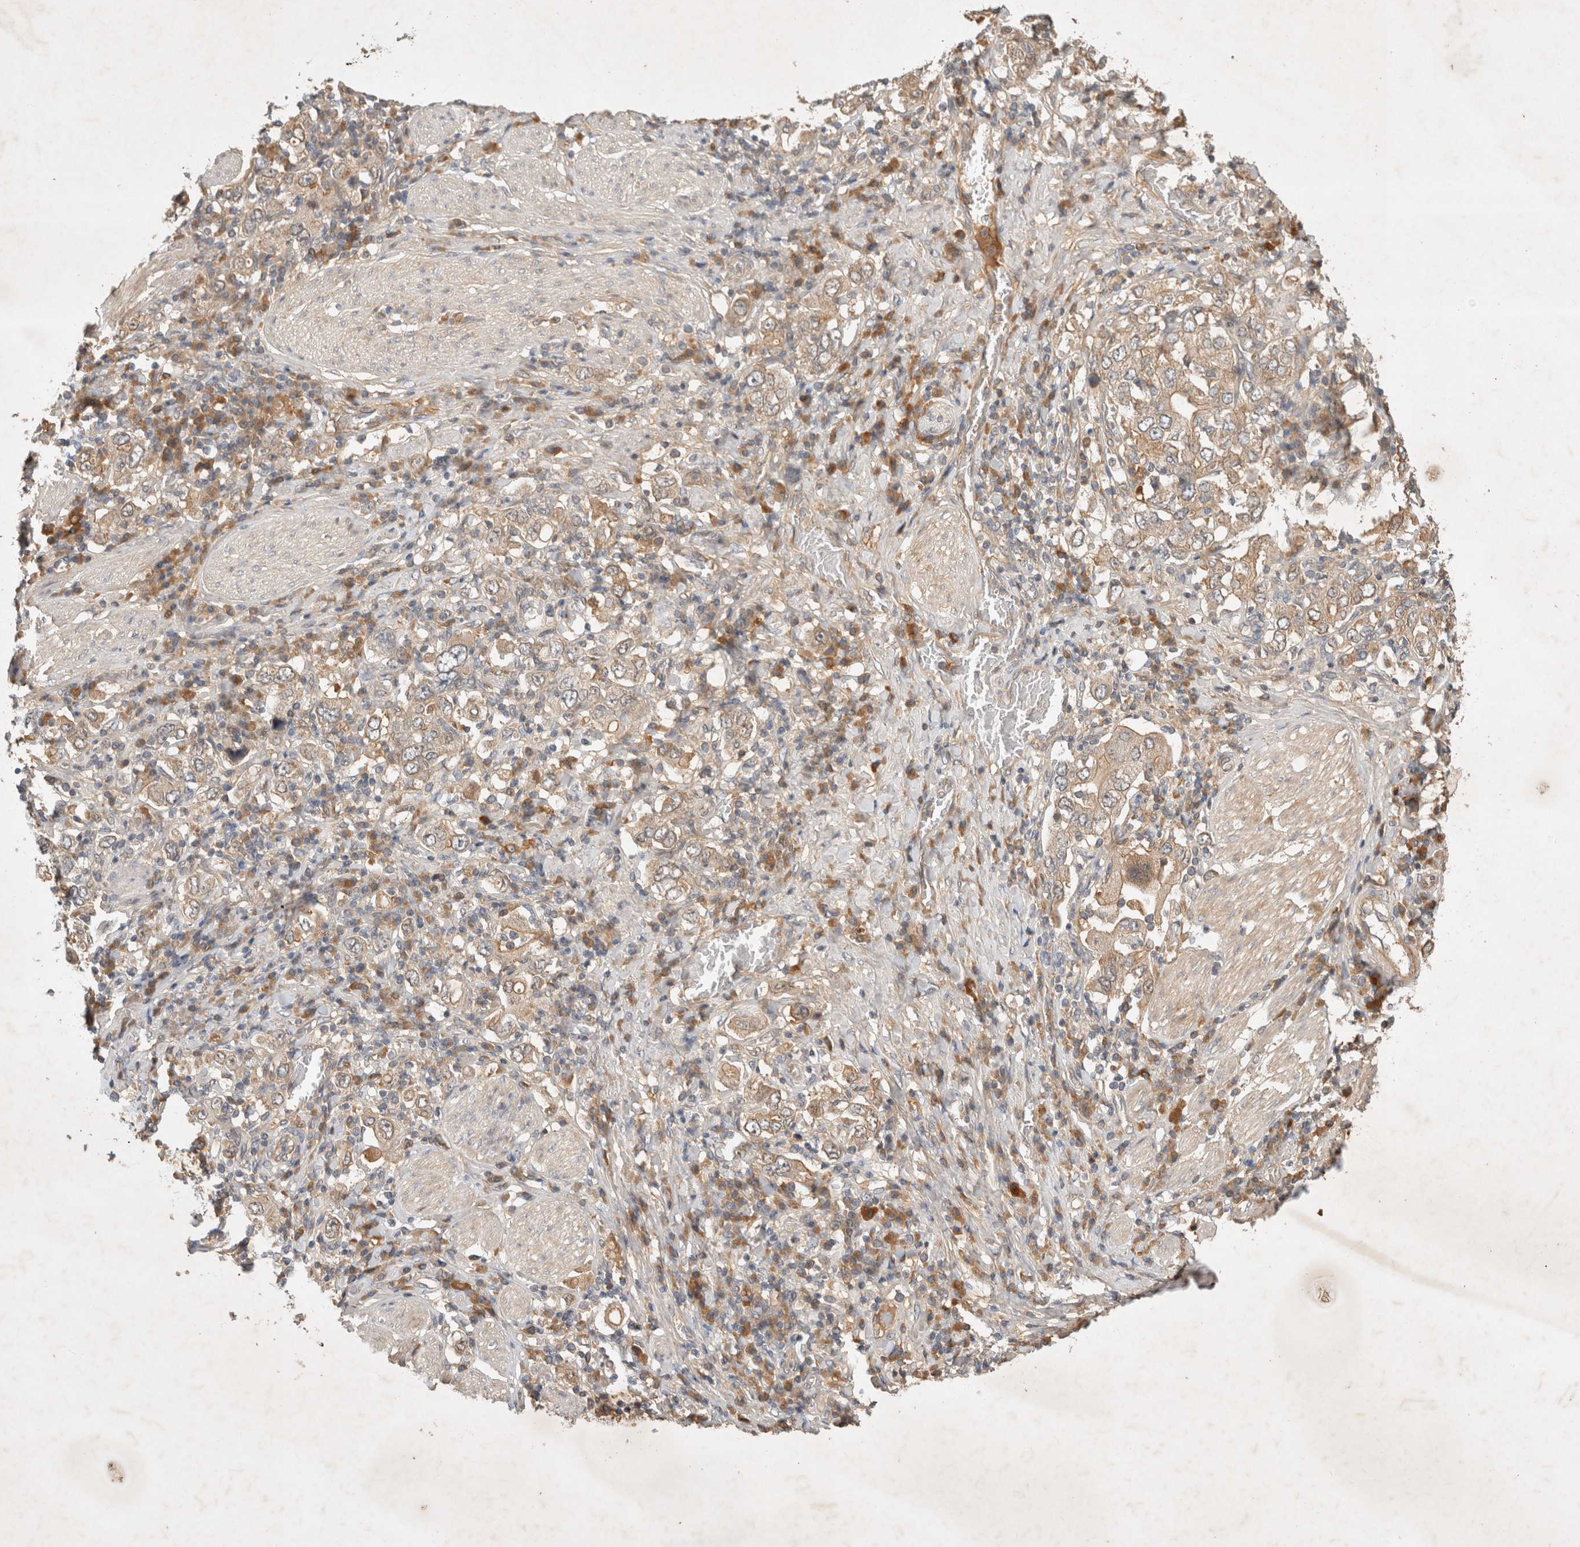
{"staining": {"intensity": "weak", "quantity": ">75%", "location": "cytoplasmic/membranous"}, "tissue": "stomach cancer", "cell_type": "Tumor cells", "image_type": "cancer", "snomed": [{"axis": "morphology", "description": "Adenocarcinoma, NOS"}, {"axis": "topography", "description": "Stomach, upper"}], "caption": "The image shows staining of stomach cancer, revealing weak cytoplasmic/membranous protein staining (brown color) within tumor cells.", "gene": "YES1", "patient": {"sex": "male", "age": 62}}